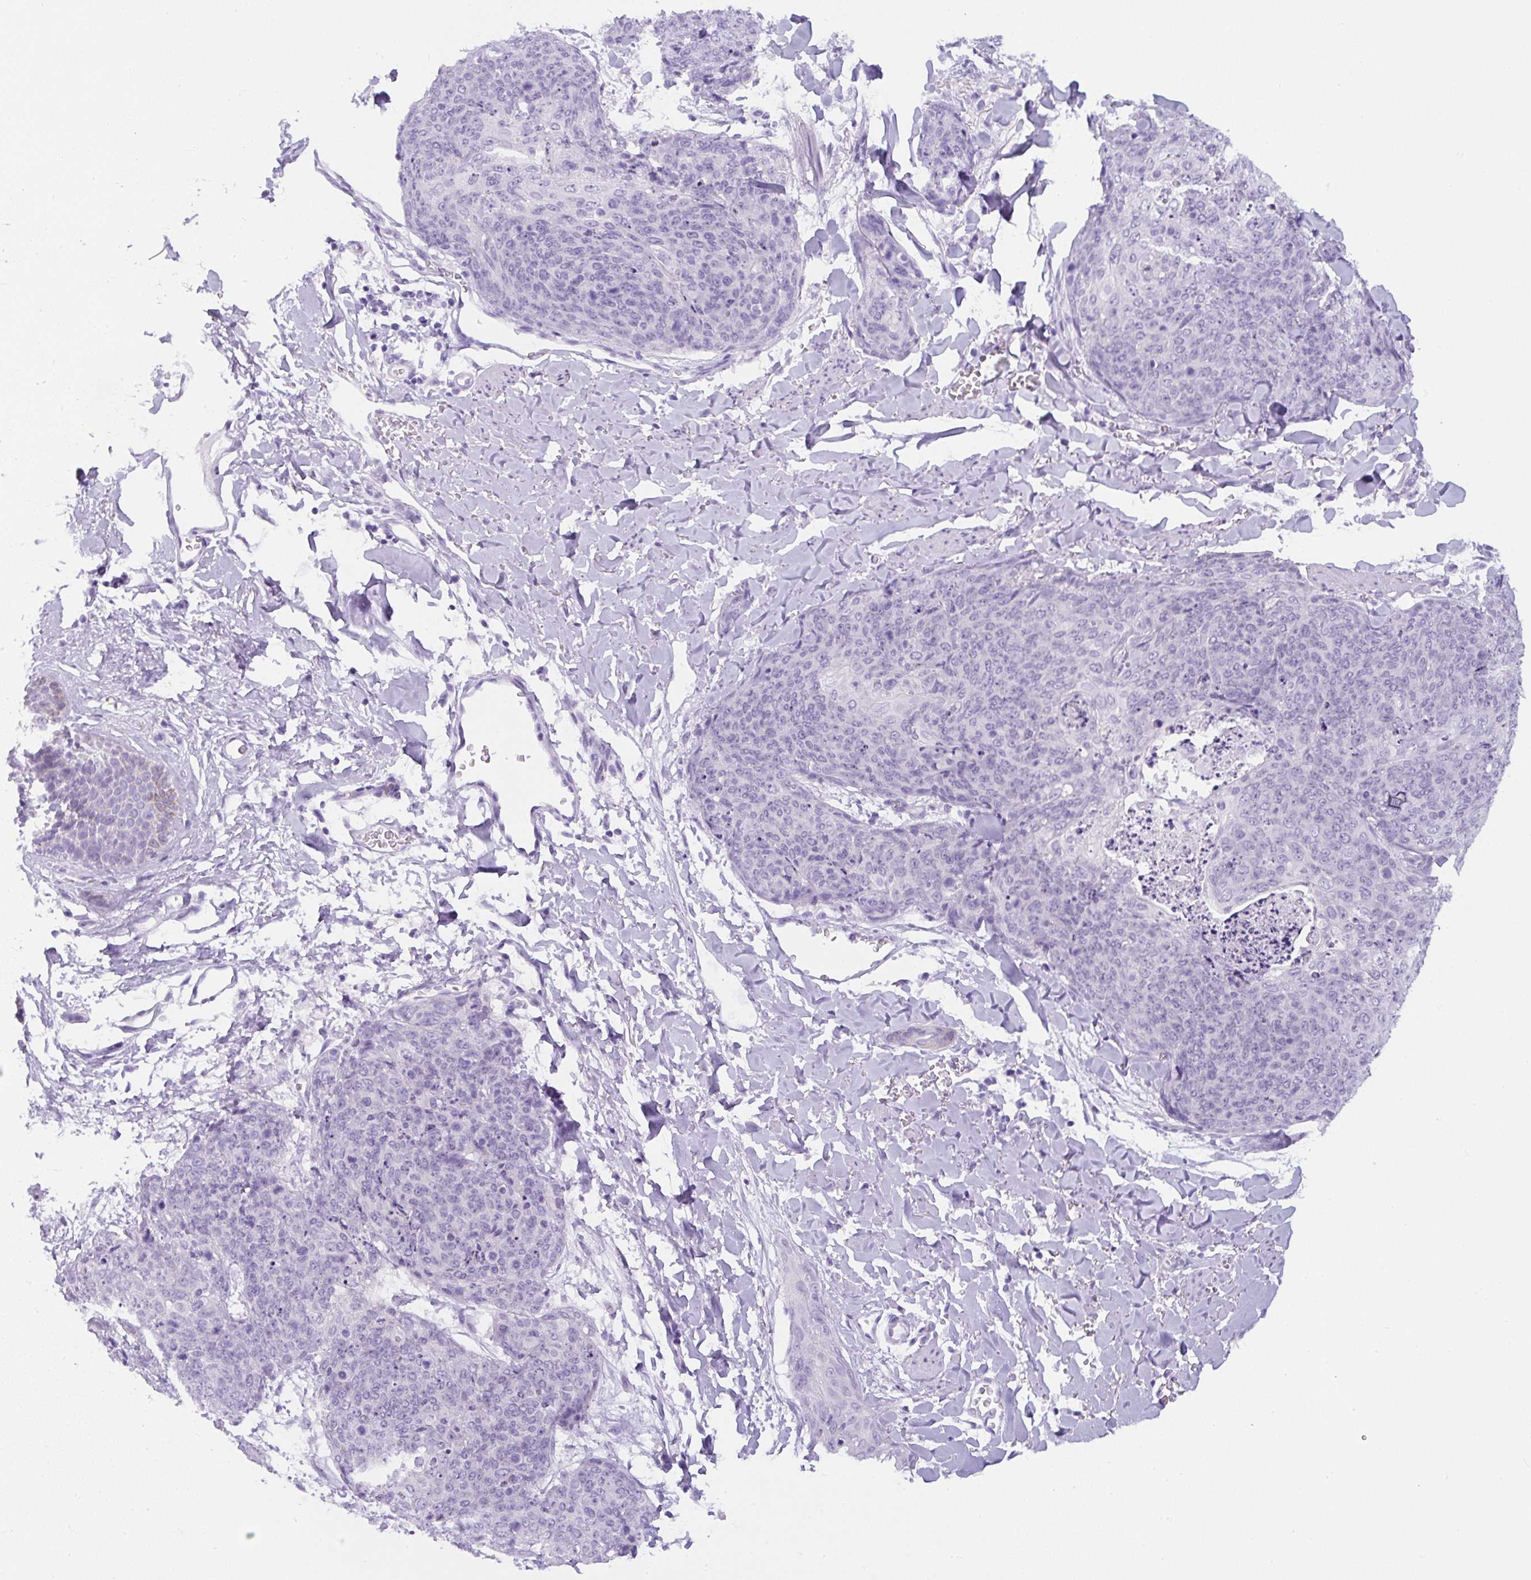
{"staining": {"intensity": "negative", "quantity": "none", "location": "none"}, "tissue": "skin cancer", "cell_type": "Tumor cells", "image_type": "cancer", "snomed": [{"axis": "morphology", "description": "Squamous cell carcinoma, NOS"}, {"axis": "topography", "description": "Skin"}, {"axis": "topography", "description": "Vulva"}], "caption": "Immunohistochemistry (IHC) photomicrograph of skin cancer stained for a protein (brown), which shows no staining in tumor cells. (DAB immunohistochemistry, high magnification).", "gene": "ADAMTS19", "patient": {"sex": "female", "age": 85}}